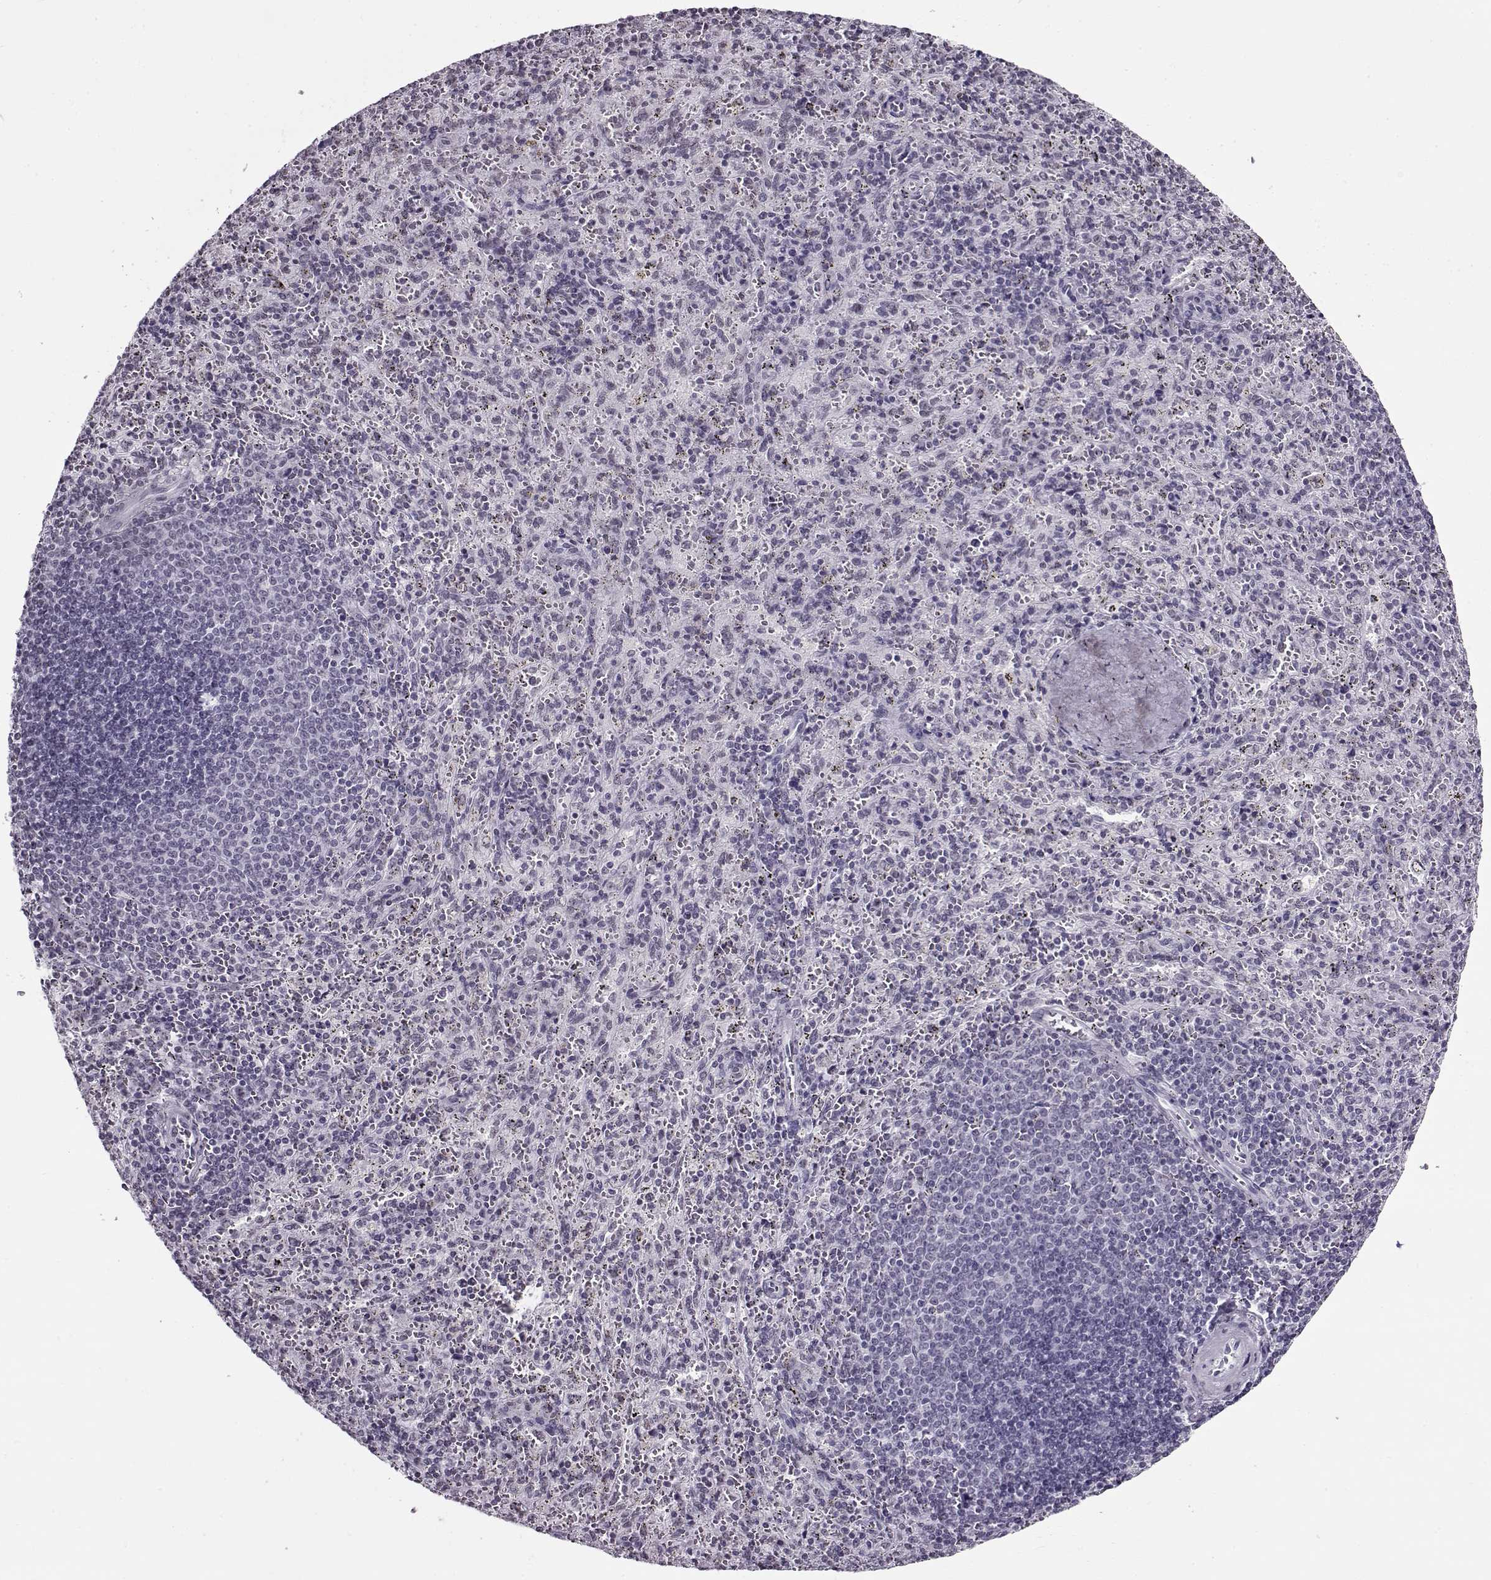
{"staining": {"intensity": "negative", "quantity": "none", "location": "none"}, "tissue": "spleen", "cell_type": "Cells in red pulp", "image_type": "normal", "snomed": [{"axis": "morphology", "description": "Normal tissue, NOS"}, {"axis": "topography", "description": "Spleen"}], "caption": "Immunohistochemical staining of unremarkable human spleen displays no significant staining in cells in red pulp.", "gene": "PRMT8", "patient": {"sex": "male", "age": 57}}